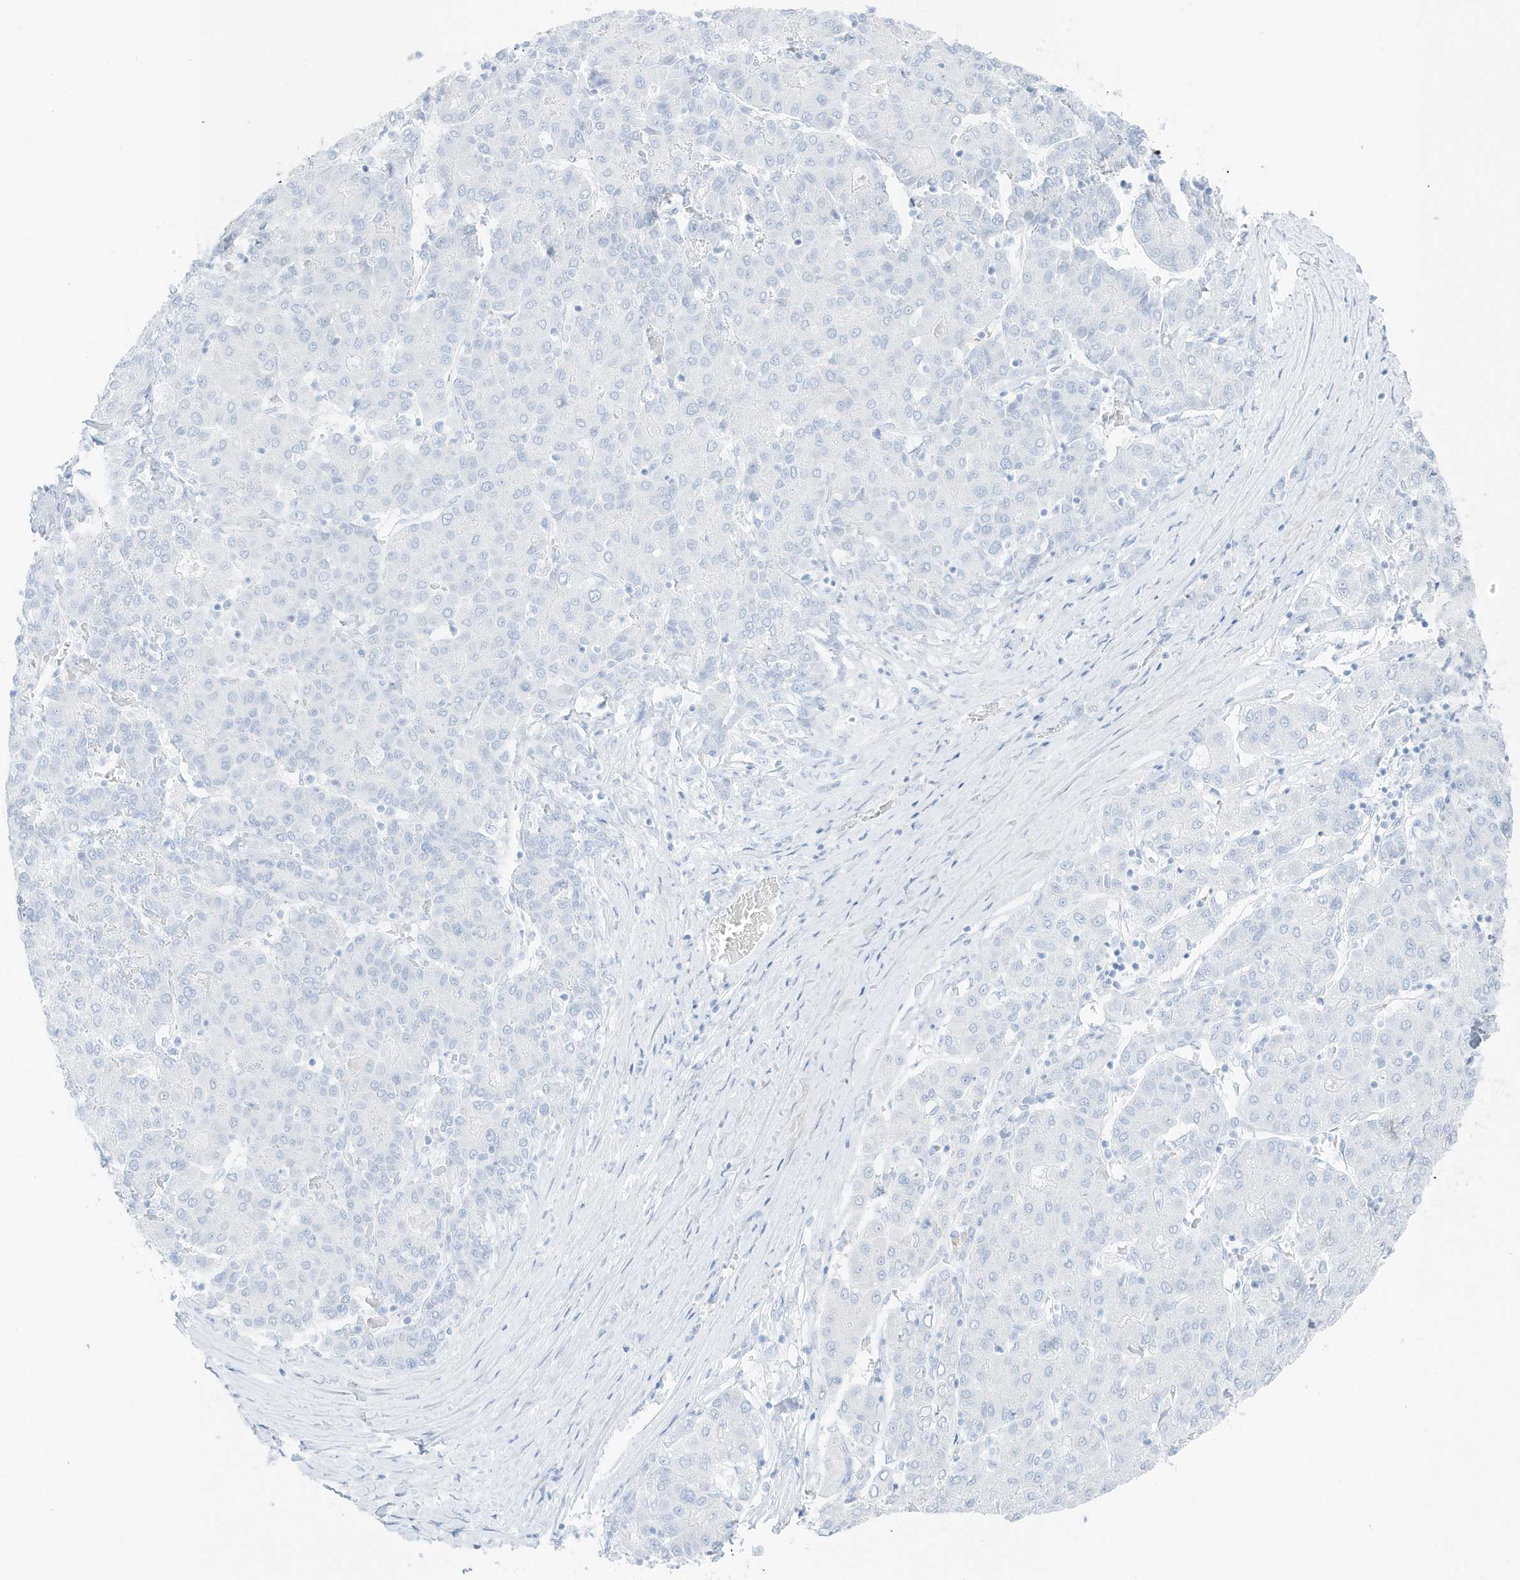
{"staining": {"intensity": "negative", "quantity": "none", "location": "none"}, "tissue": "liver cancer", "cell_type": "Tumor cells", "image_type": "cancer", "snomed": [{"axis": "morphology", "description": "Carcinoma, Hepatocellular, NOS"}, {"axis": "topography", "description": "Liver"}], "caption": "IHC of human hepatocellular carcinoma (liver) demonstrates no expression in tumor cells.", "gene": "SLC22A13", "patient": {"sex": "male", "age": 65}}